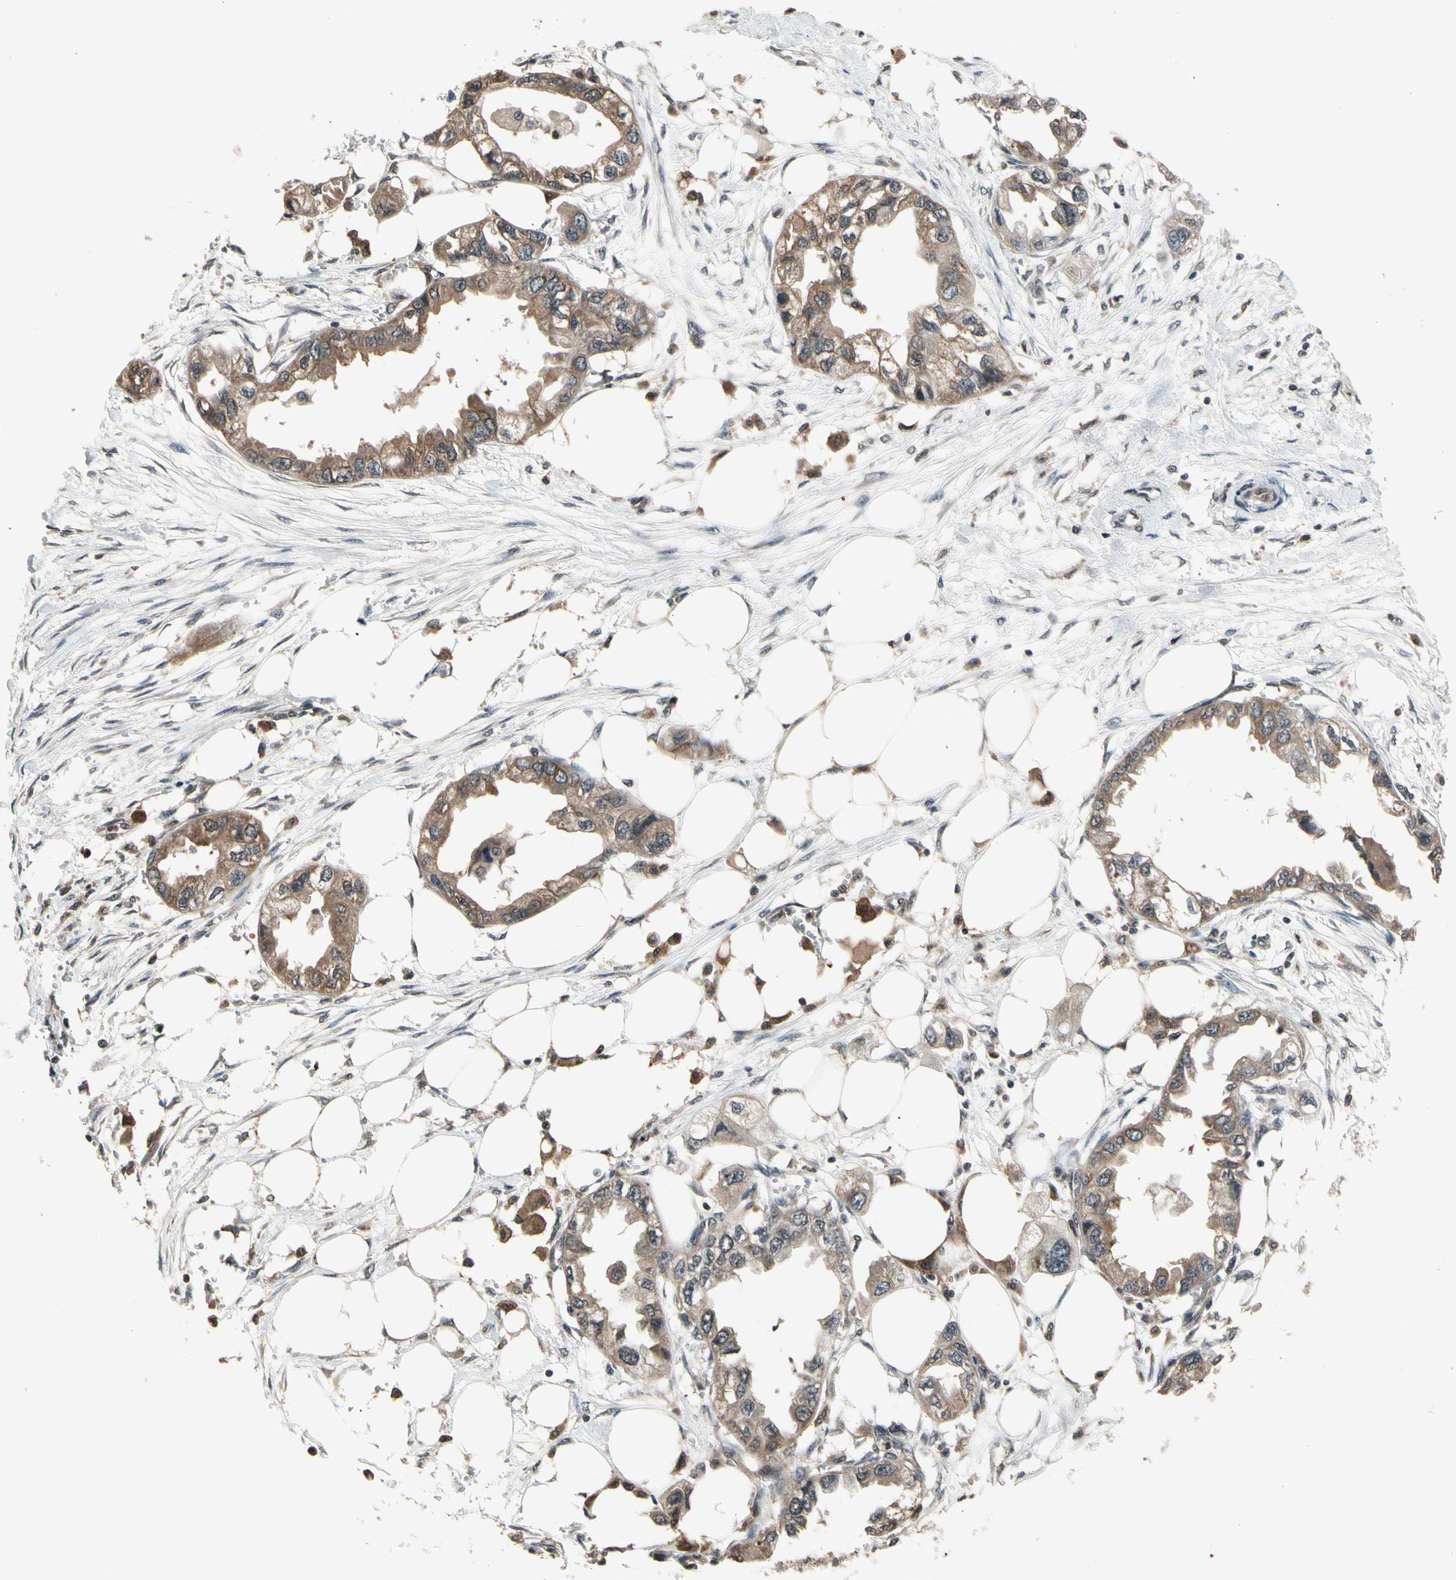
{"staining": {"intensity": "moderate", "quantity": ">75%", "location": "cytoplasmic/membranous"}, "tissue": "endometrial cancer", "cell_type": "Tumor cells", "image_type": "cancer", "snomed": [{"axis": "morphology", "description": "Adenocarcinoma, NOS"}, {"axis": "topography", "description": "Endometrium"}], "caption": "Immunohistochemistry (IHC) of endometrial adenocarcinoma exhibits medium levels of moderate cytoplasmic/membranous expression in about >75% of tumor cells.", "gene": "GCLC", "patient": {"sex": "female", "age": 67}}